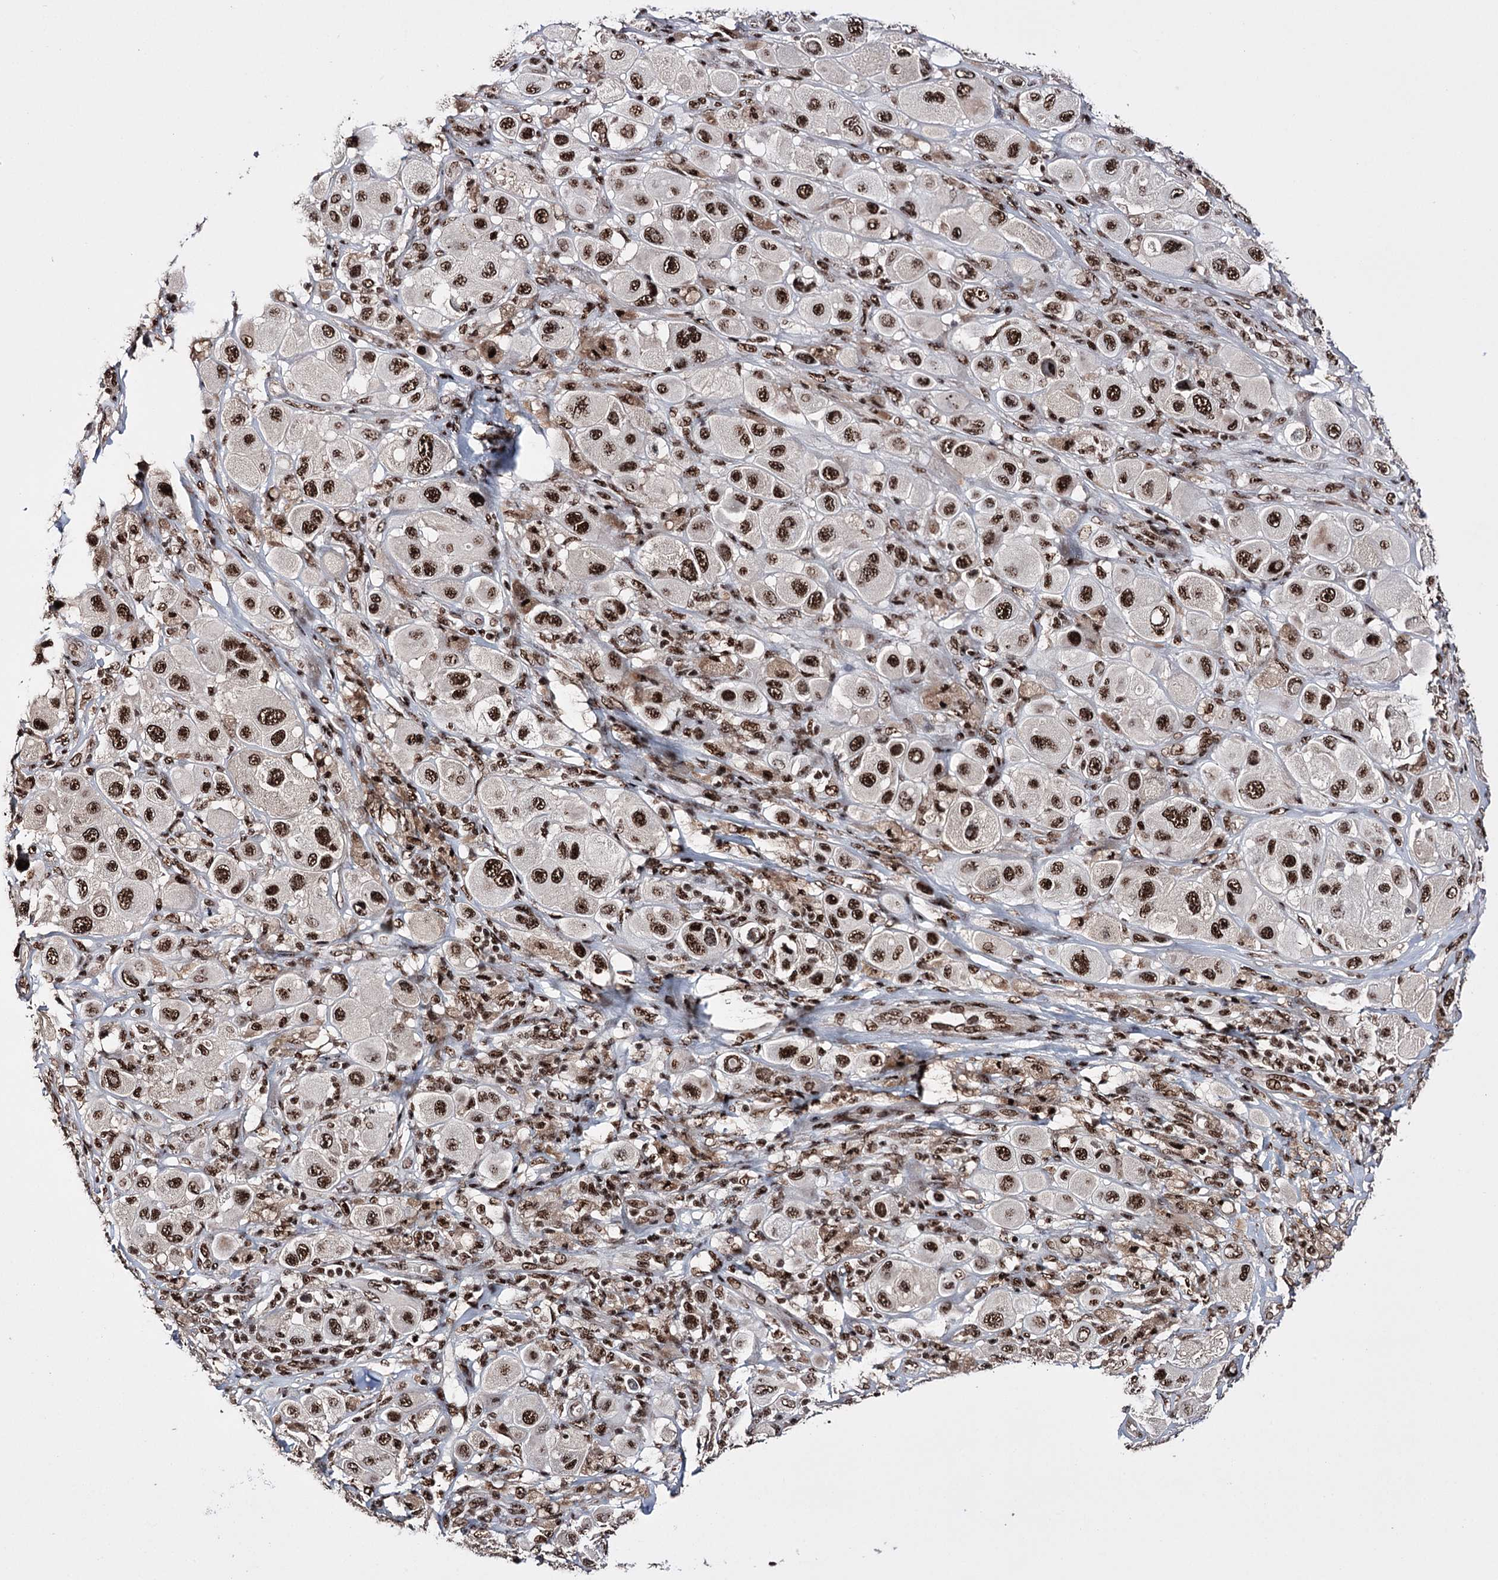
{"staining": {"intensity": "strong", "quantity": ">75%", "location": "nuclear"}, "tissue": "melanoma", "cell_type": "Tumor cells", "image_type": "cancer", "snomed": [{"axis": "morphology", "description": "Malignant melanoma, Metastatic site"}, {"axis": "topography", "description": "Skin"}], "caption": "DAB immunohistochemical staining of human malignant melanoma (metastatic site) demonstrates strong nuclear protein positivity in approximately >75% of tumor cells. (DAB = brown stain, brightfield microscopy at high magnification).", "gene": "PRPF40A", "patient": {"sex": "male", "age": 41}}